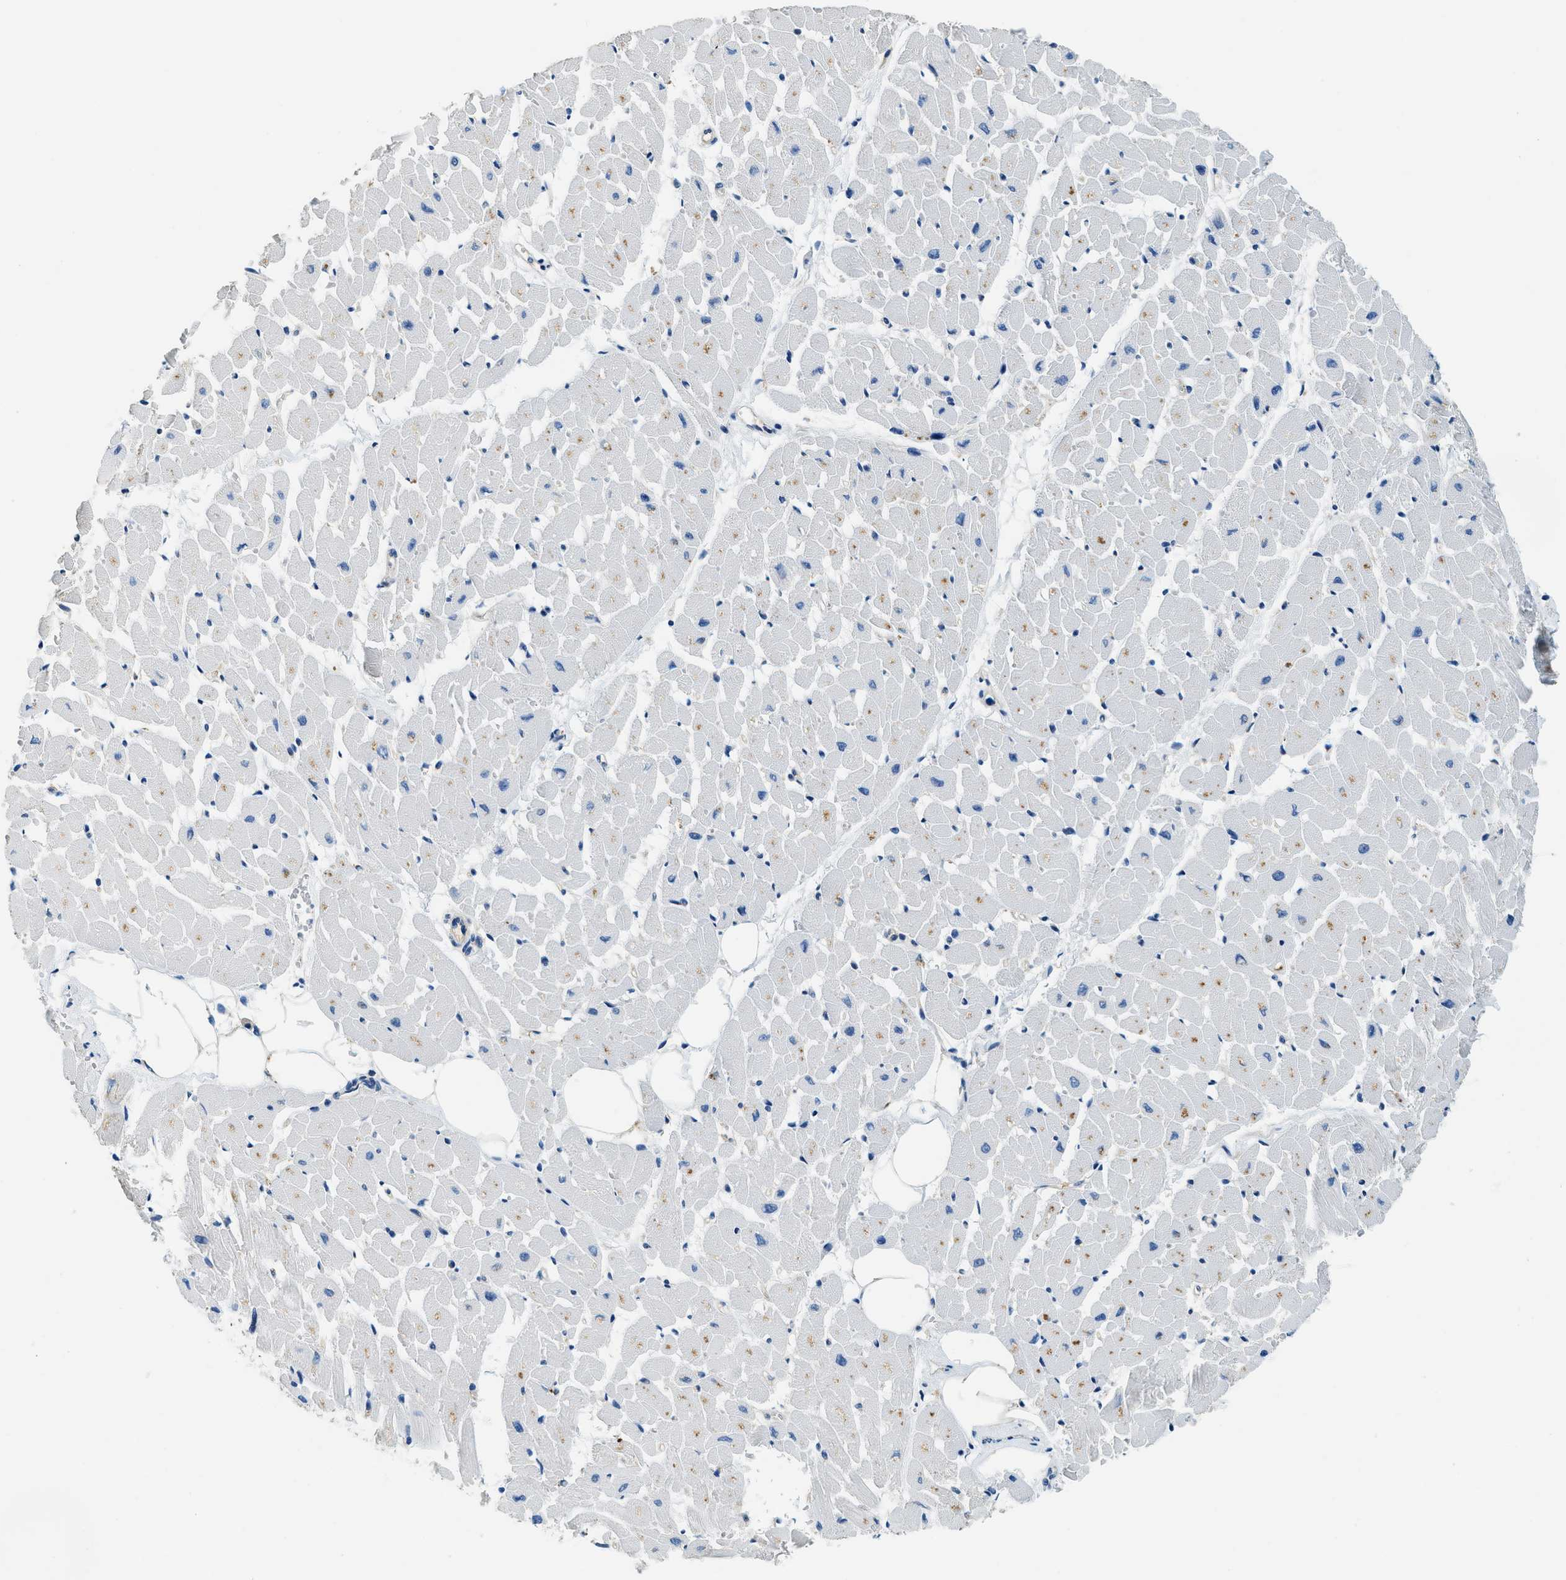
{"staining": {"intensity": "moderate", "quantity": "<25%", "location": "cytoplasmic/membranous"}, "tissue": "heart muscle", "cell_type": "Cardiomyocytes", "image_type": "normal", "snomed": [{"axis": "morphology", "description": "Normal tissue, NOS"}, {"axis": "topography", "description": "Heart"}], "caption": "A micrograph of heart muscle stained for a protein exhibits moderate cytoplasmic/membranous brown staining in cardiomyocytes.", "gene": "TWF1", "patient": {"sex": "female", "age": 19}}